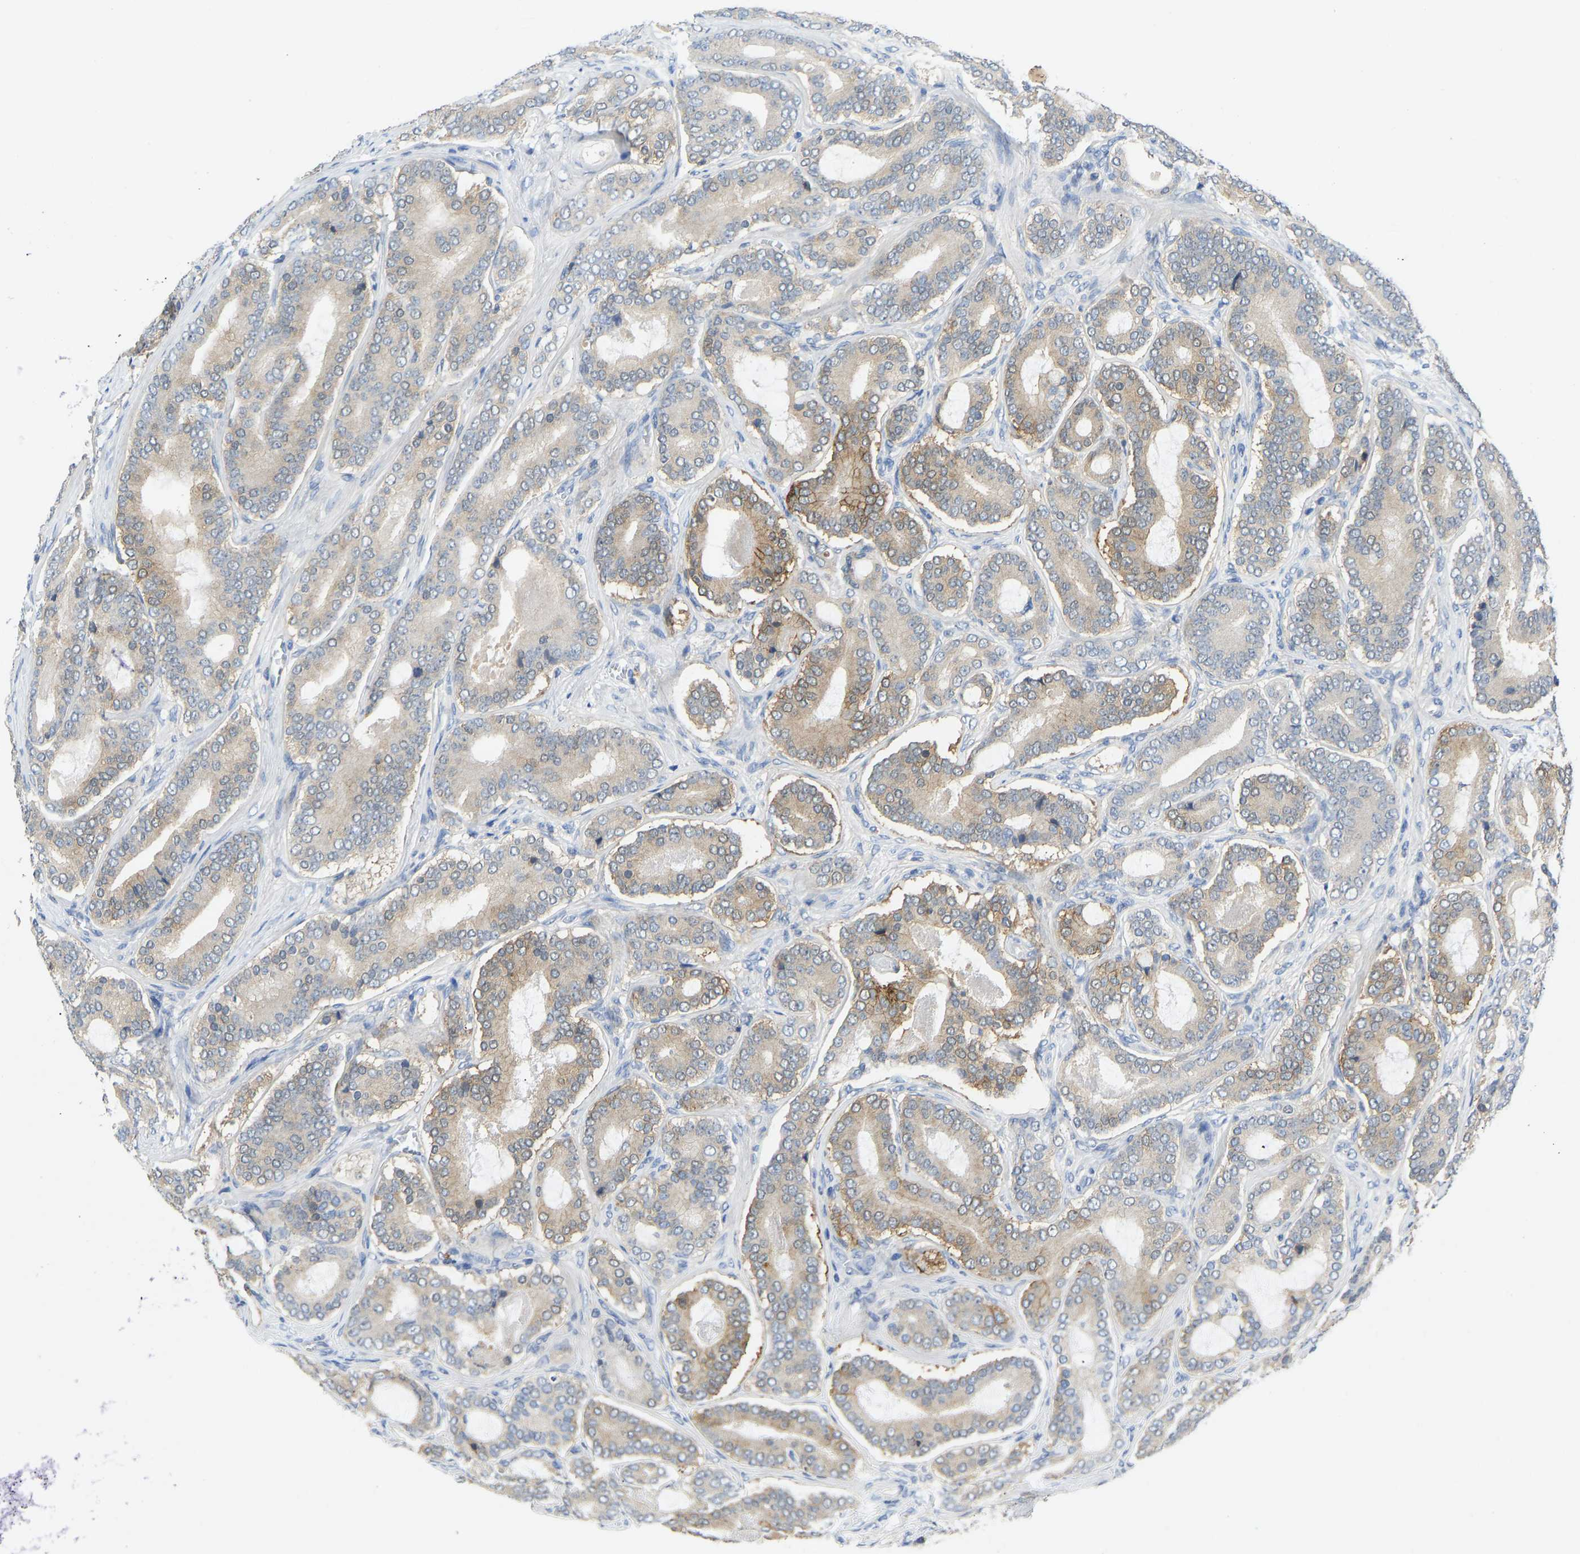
{"staining": {"intensity": "moderate", "quantity": "25%-75%", "location": "cytoplasmic/membranous"}, "tissue": "prostate cancer", "cell_type": "Tumor cells", "image_type": "cancer", "snomed": [{"axis": "morphology", "description": "Adenocarcinoma, High grade"}, {"axis": "topography", "description": "Prostate"}], "caption": "Immunohistochemical staining of prostate adenocarcinoma (high-grade) displays moderate cytoplasmic/membranous protein staining in approximately 25%-75% of tumor cells.", "gene": "NDRG3", "patient": {"sex": "male", "age": 60}}